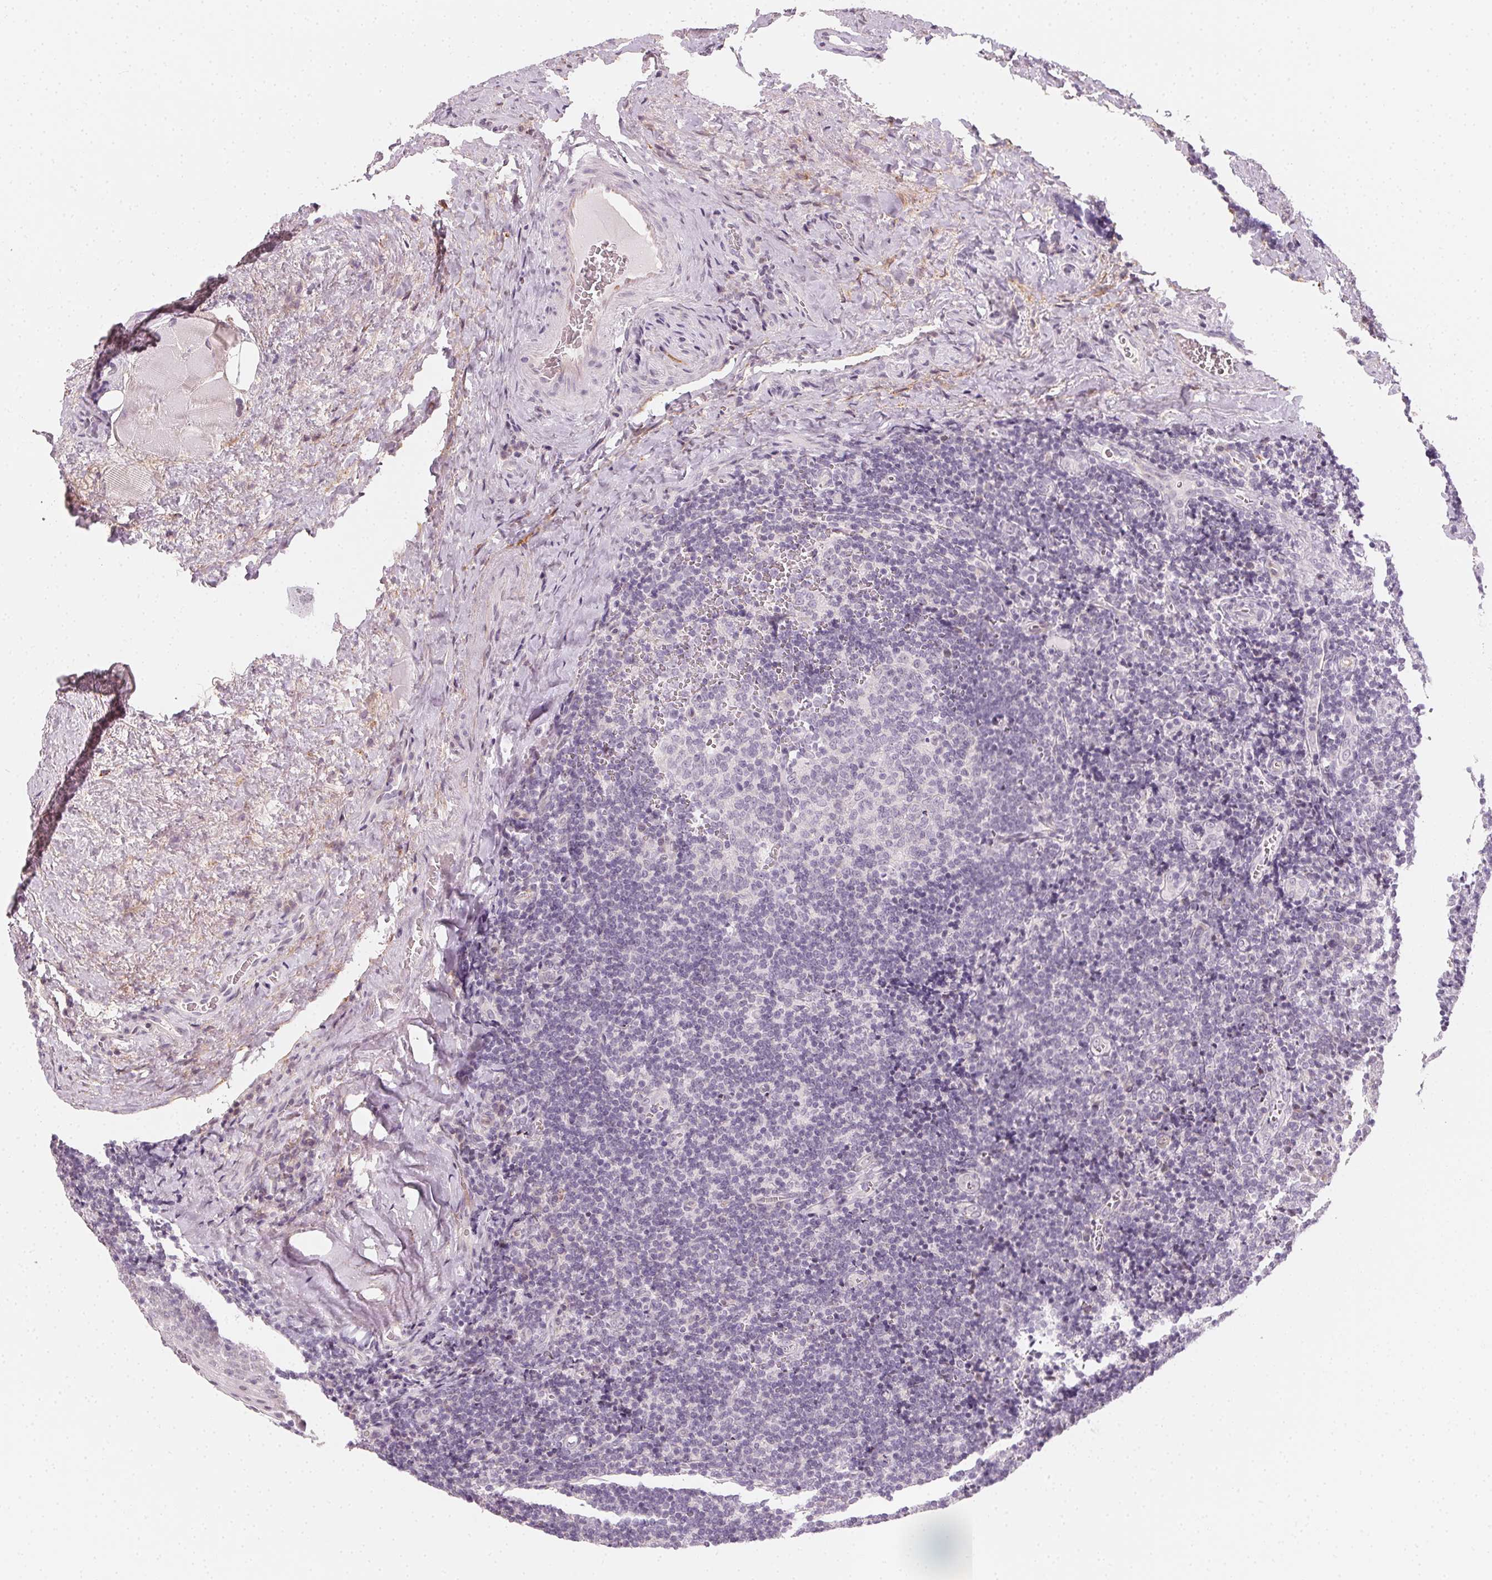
{"staining": {"intensity": "negative", "quantity": "none", "location": "none"}, "tissue": "tonsil", "cell_type": "Germinal center cells", "image_type": "normal", "snomed": [{"axis": "morphology", "description": "Normal tissue, NOS"}, {"axis": "morphology", "description": "Inflammation, NOS"}, {"axis": "topography", "description": "Tonsil"}], "caption": "The image exhibits no staining of germinal center cells in normal tonsil.", "gene": "CCDC96", "patient": {"sex": "female", "age": 31}}